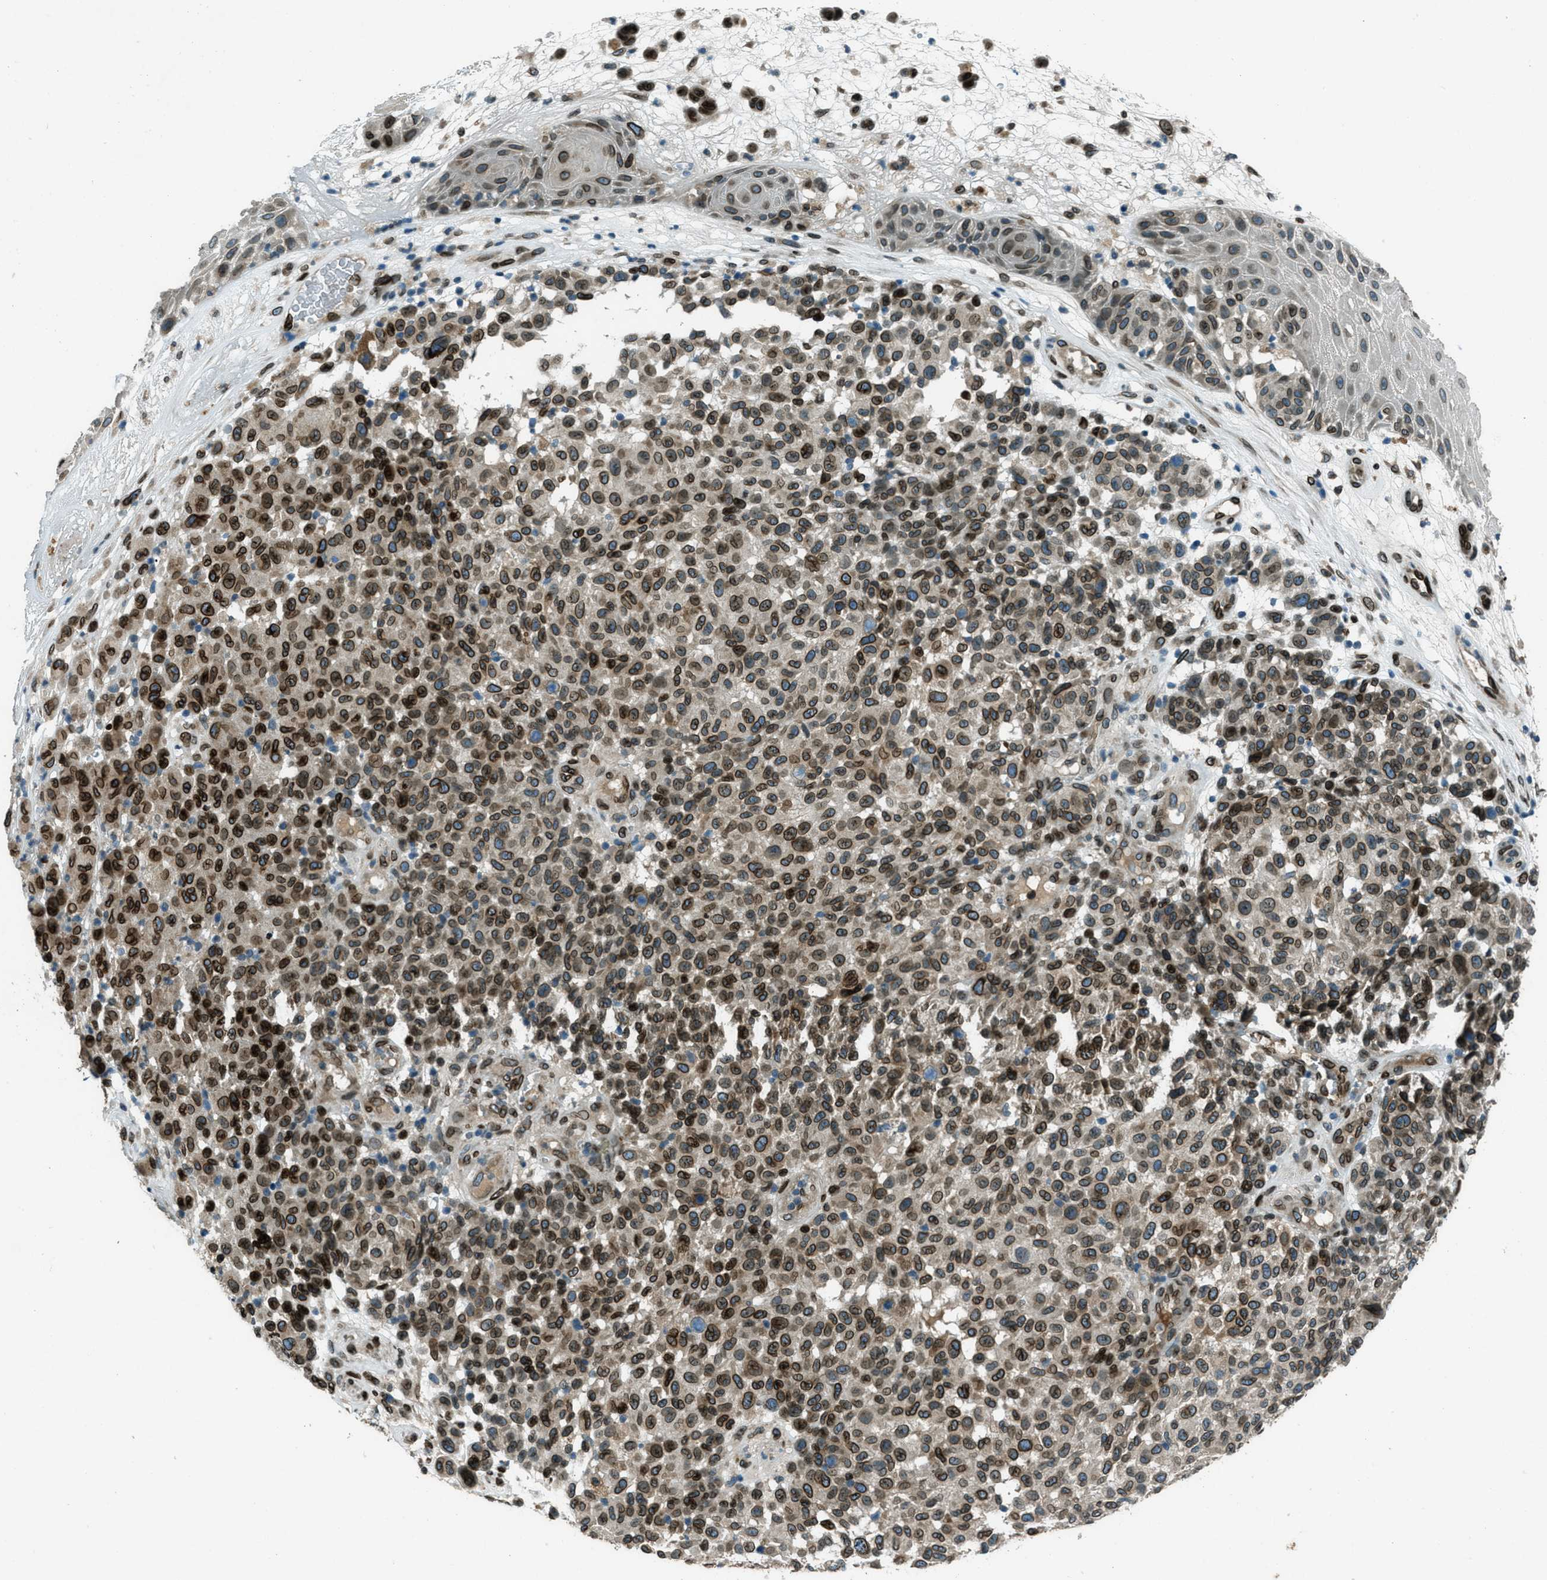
{"staining": {"intensity": "strong", "quantity": ">75%", "location": "cytoplasmic/membranous,nuclear"}, "tissue": "melanoma", "cell_type": "Tumor cells", "image_type": "cancer", "snomed": [{"axis": "morphology", "description": "Malignant melanoma, NOS"}, {"axis": "topography", "description": "Skin"}], "caption": "High-power microscopy captured an IHC micrograph of malignant melanoma, revealing strong cytoplasmic/membranous and nuclear expression in approximately >75% of tumor cells. (DAB (3,3'-diaminobenzidine) IHC, brown staining for protein, blue staining for nuclei).", "gene": "LEMD2", "patient": {"sex": "male", "age": 59}}